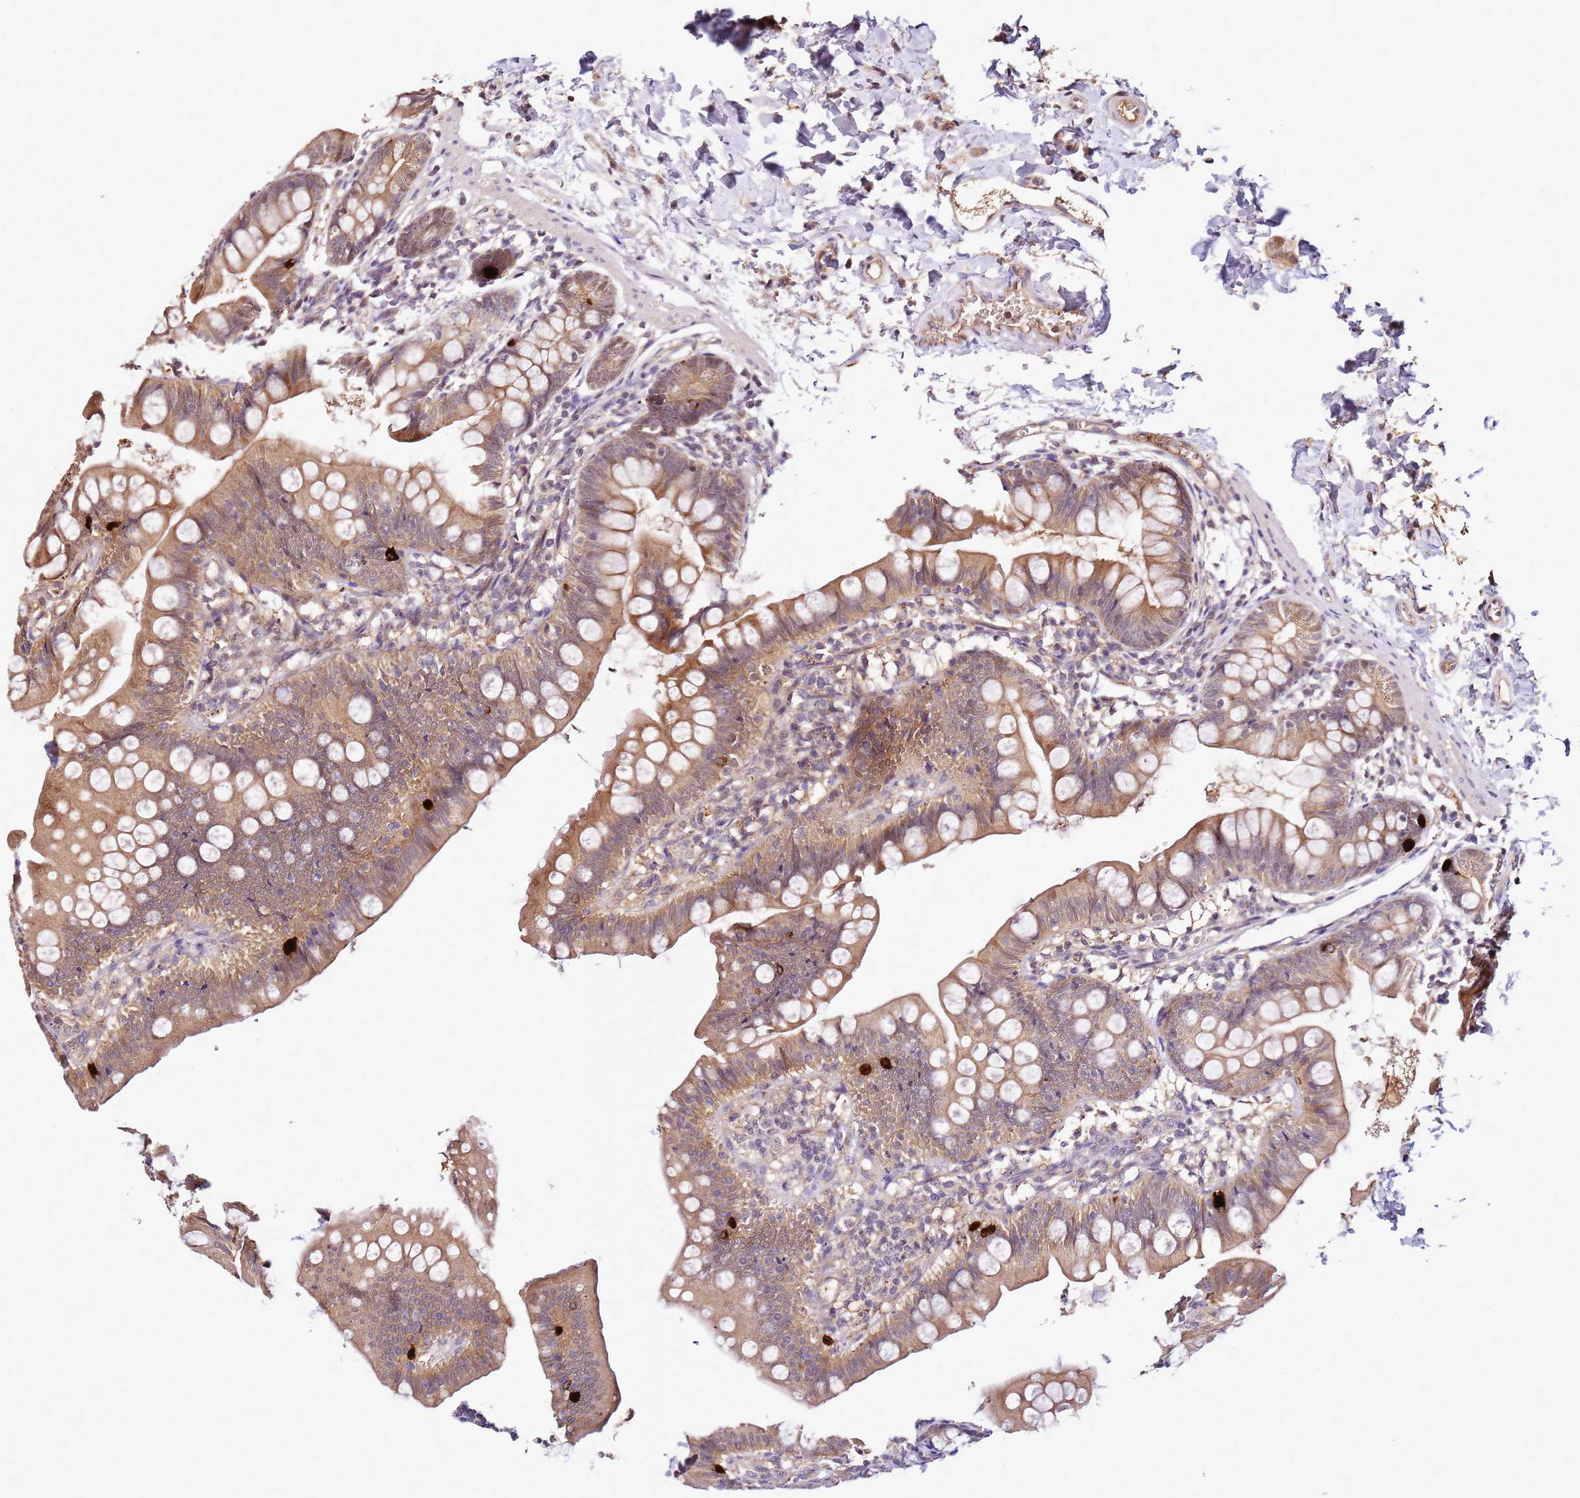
{"staining": {"intensity": "moderate", "quantity": ">75%", "location": "cytoplasmic/membranous,nuclear"}, "tissue": "small intestine", "cell_type": "Glandular cells", "image_type": "normal", "snomed": [{"axis": "morphology", "description": "Normal tissue, NOS"}, {"axis": "topography", "description": "Small intestine"}], "caption": "Immunohistochemistry (IHC) image of normal small intestine stained for a protein (brown), which reveals medium levels of moderate cytoplasmic/membranous,nuclear expression in about >75% of glandular cells.", "gene": "DDX27", "patient": {"sex": "male", "age": 7}}